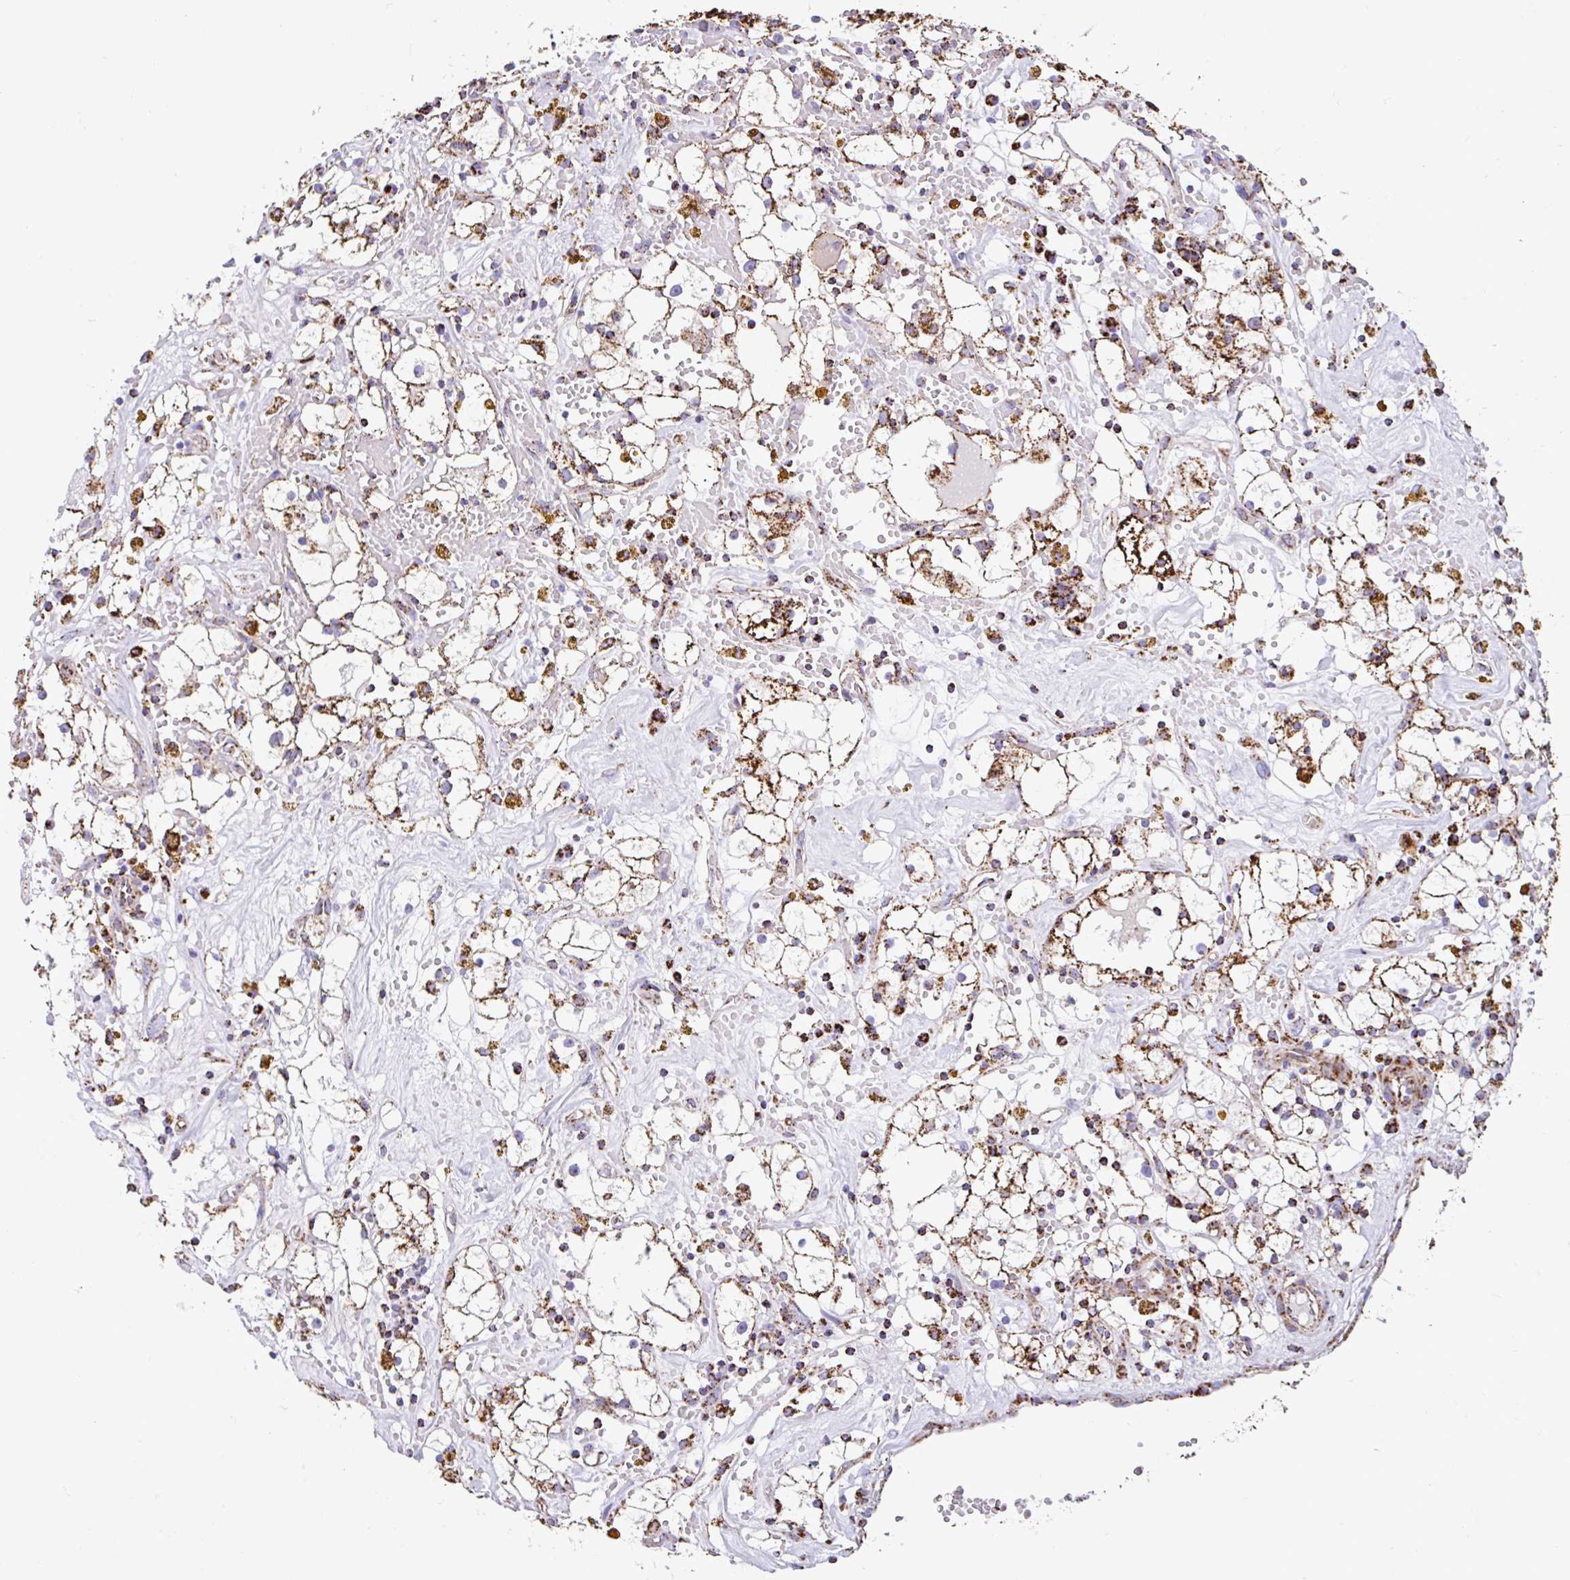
{"staining": {"intensity": "strong", "quantity": ">75%", "location": "cytoplasmic/membranous"}, "tissue": "renal cancer", "cell_type": "Tumor cells", "image_type": "cancer", "snomed": [{"axis": "morphology", "description": "Adenocarcinoma, NOS"}, {"axis": "topography", "description": "Kidney"}], "caption": "Immunohistochemistry (IHC) of human renal cancer demonstrates high levels of strong cytoplasmic/membranous positivity in about >75% of tumor cells. (DAB (3,3'-diaminobenzidine) = brown stain, brightfield microscopy at high magnification).", "gene": "ANKRD33B", "patient": {"sex": "male", "age": 56}}